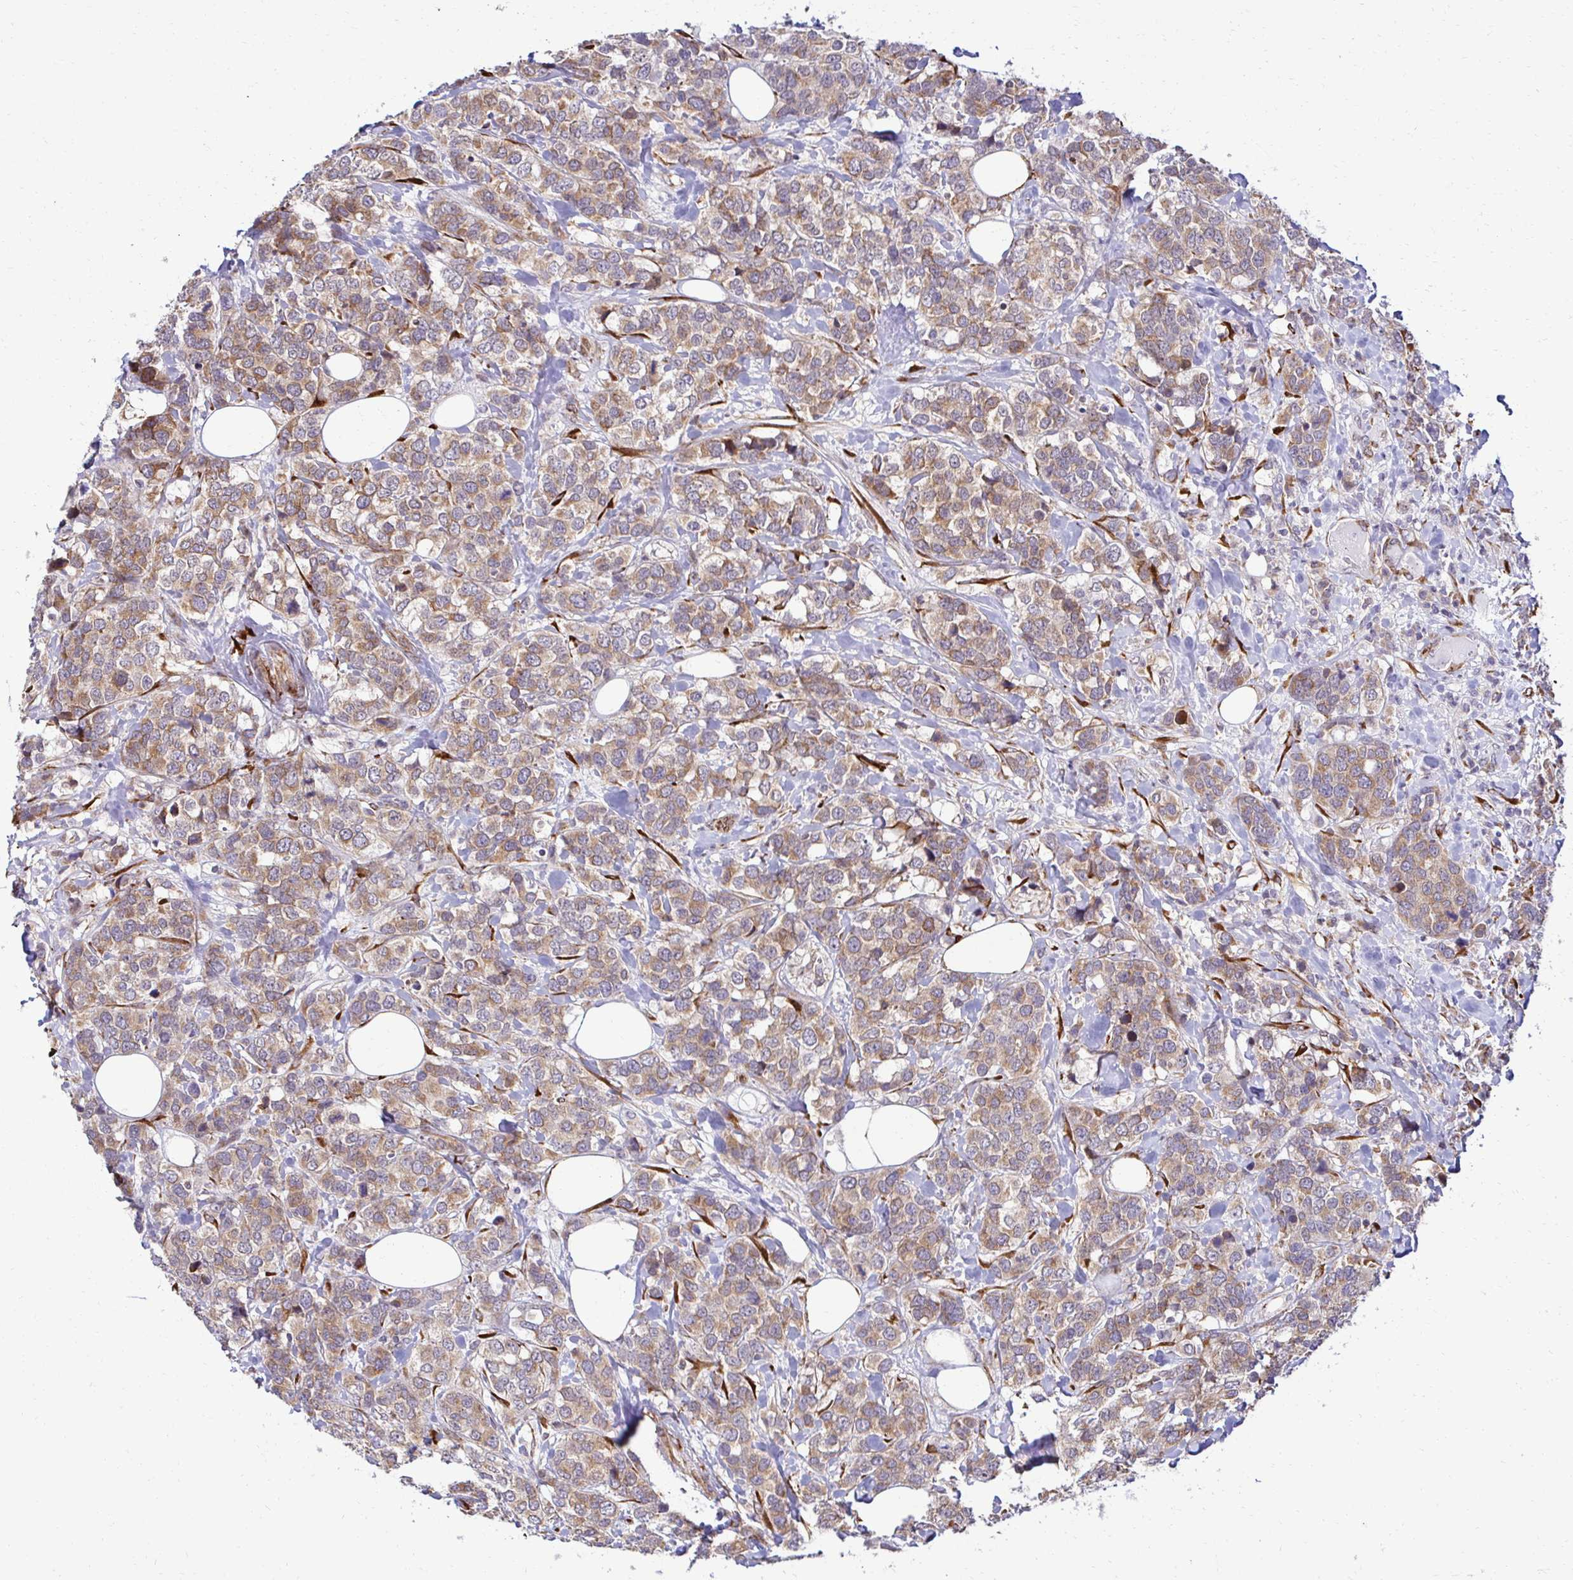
{"staining": {"intensity": "moderate", "quantity": "25%-75%", "location": "cytoplasmic/membranous"}, "tissue": "breast cancer", "cell_type": "Tumor cells", "image_type": "cancer", "snomed": [{"axis": "morphology", "description": "Lobular carcinoma"}, {"axis": "topography", "description": "Breast"}], "caption": "This micrograph demonstrates immunohistochemistry staining of lobular carcinoma (breast), with medium moderate cytoplasmic/membranous positivity in approximately 25%-75% of tumor cells.", "gene": "HPS1", "patient": {"sex": "female", "age": 59}}